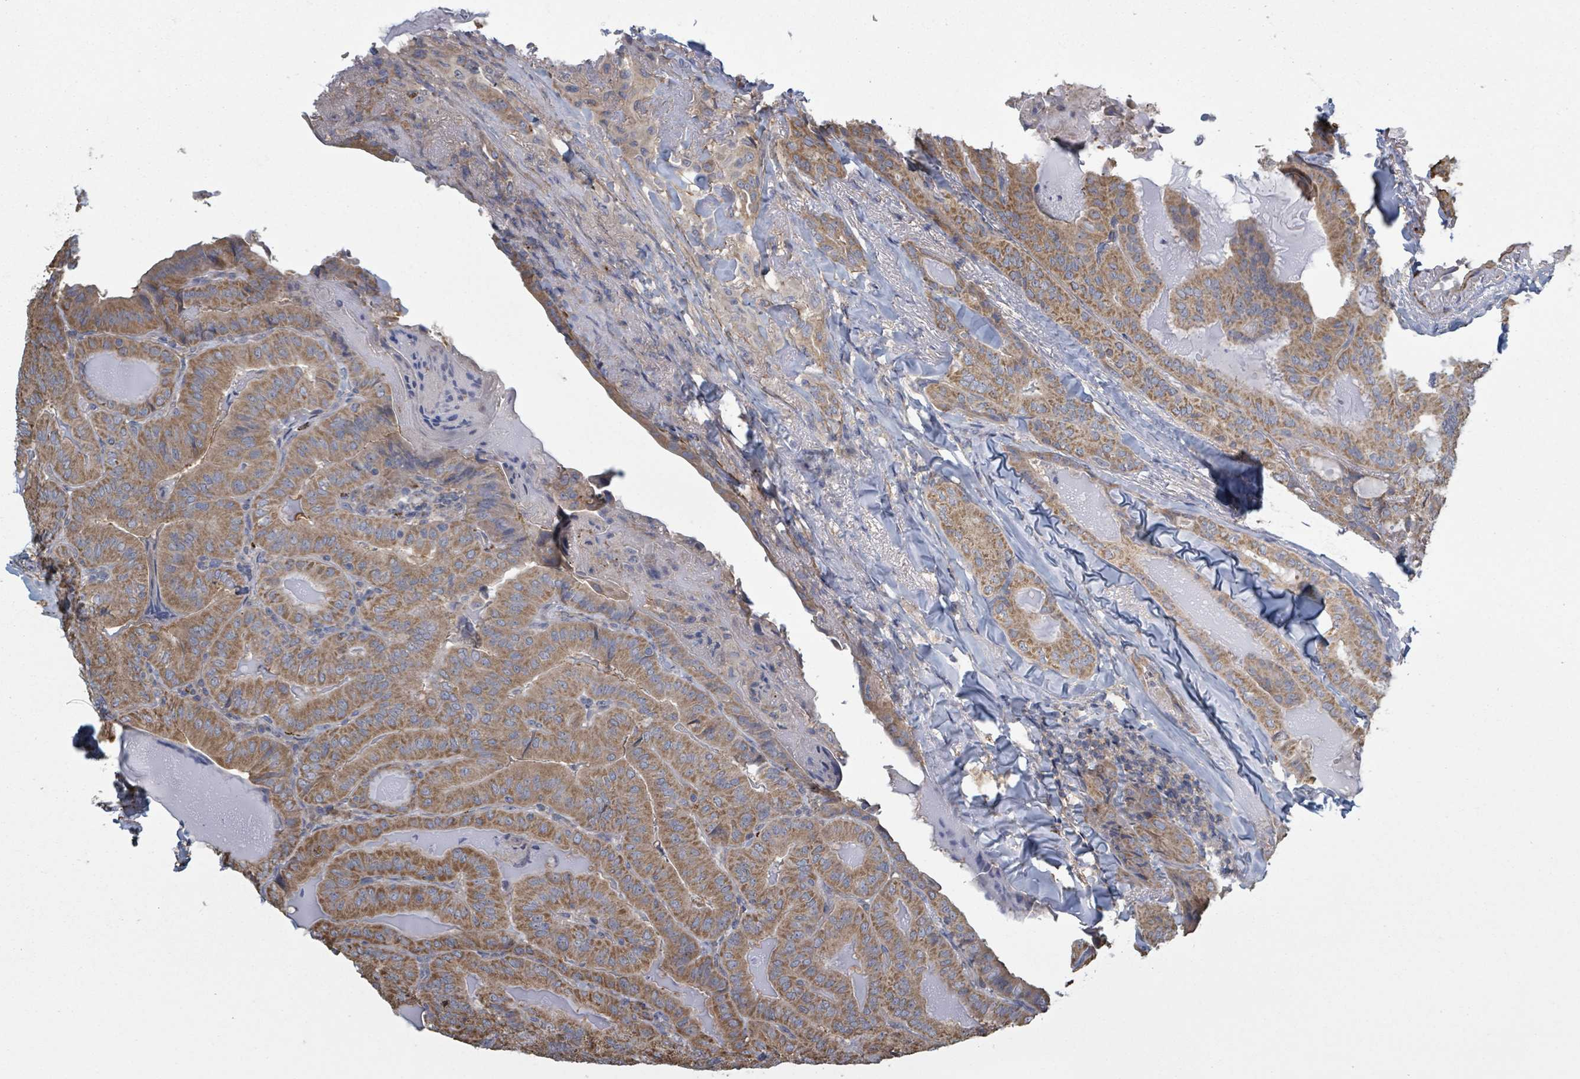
{"staining": {"intensity": "moderate", "quantity": ">75%", "location": "cytoplasmic/membranous"}, "tissue": "thyroid cancer", "cell_type": "Tumor cells", "image_type": "cancer", "snomed": [{"axis": "morphology", "description": "Papillary adenocarcinoma, NOS"}, {"axis": "topography", "description": "Thyroid gland"}], "caption": "Protein positivity by immunohistochemistry shows moderate cytoplasmic/membranous positivity in about >75% of tumor cells in papillary adenocarcinoma (thyroid).", "gene": "ADCK1", "patient": {"sex": "female", "age": 68}}